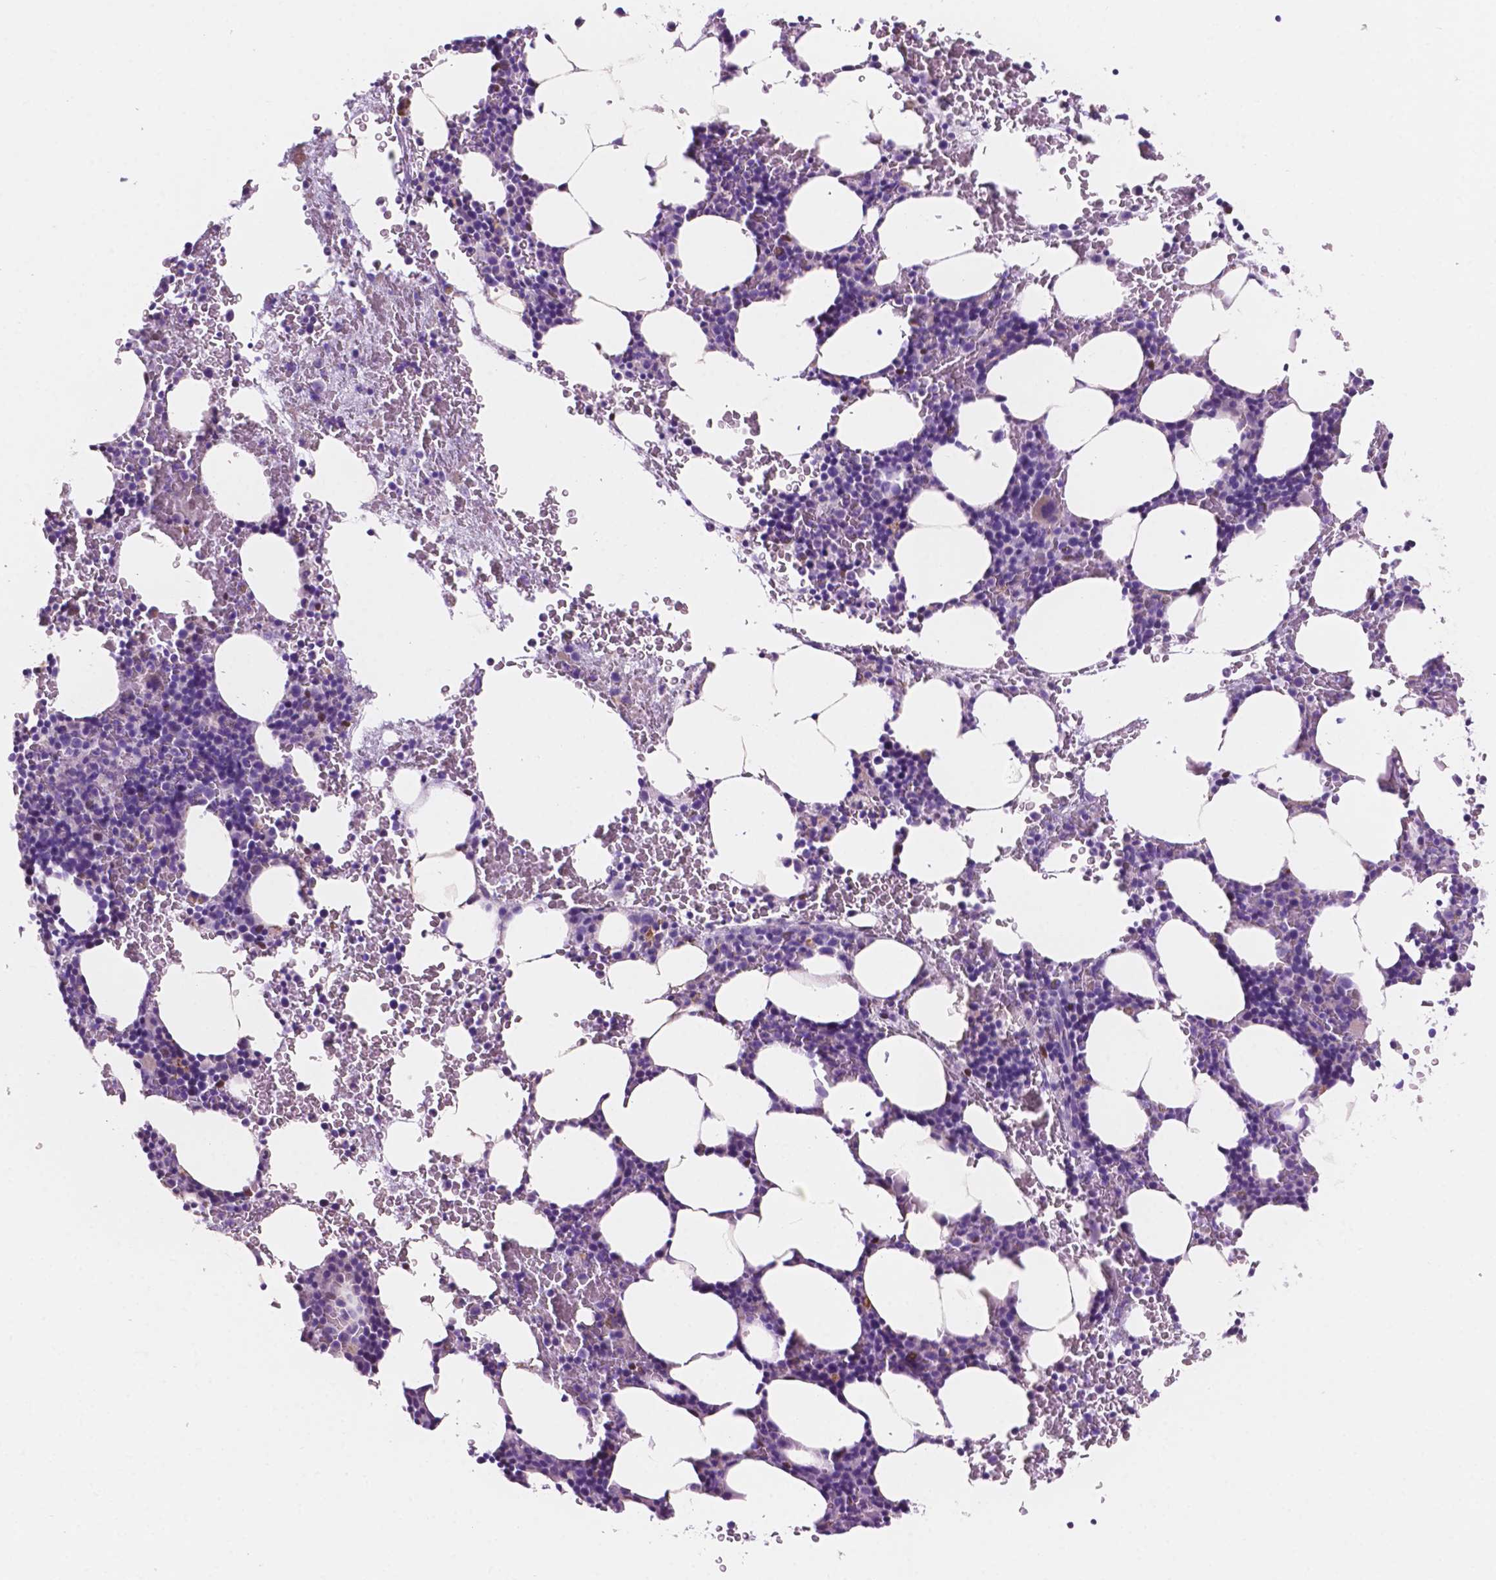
{"staining": {"intensity": "negative", "quantity": "none", "location": "none"}, "tissue": "bone marrow", "cell_type": "Hematopoietic cells", "image_type": "normal", "snomed": [{"axis": "morphology", "description": "Normal tissue, NOS"}, {"axis": "topography", "description": "Bone marrow"}], "caption": "A micrograph of human bone marrow is negative for staining in hematopoietic cells. (DAB (3,3'-diaminobenzidine) immunohistochemistry visualized using brightfield microscopy, high magnification).", "gene": "IGFN1", "patient": {"sex": "male", "age": 77}}